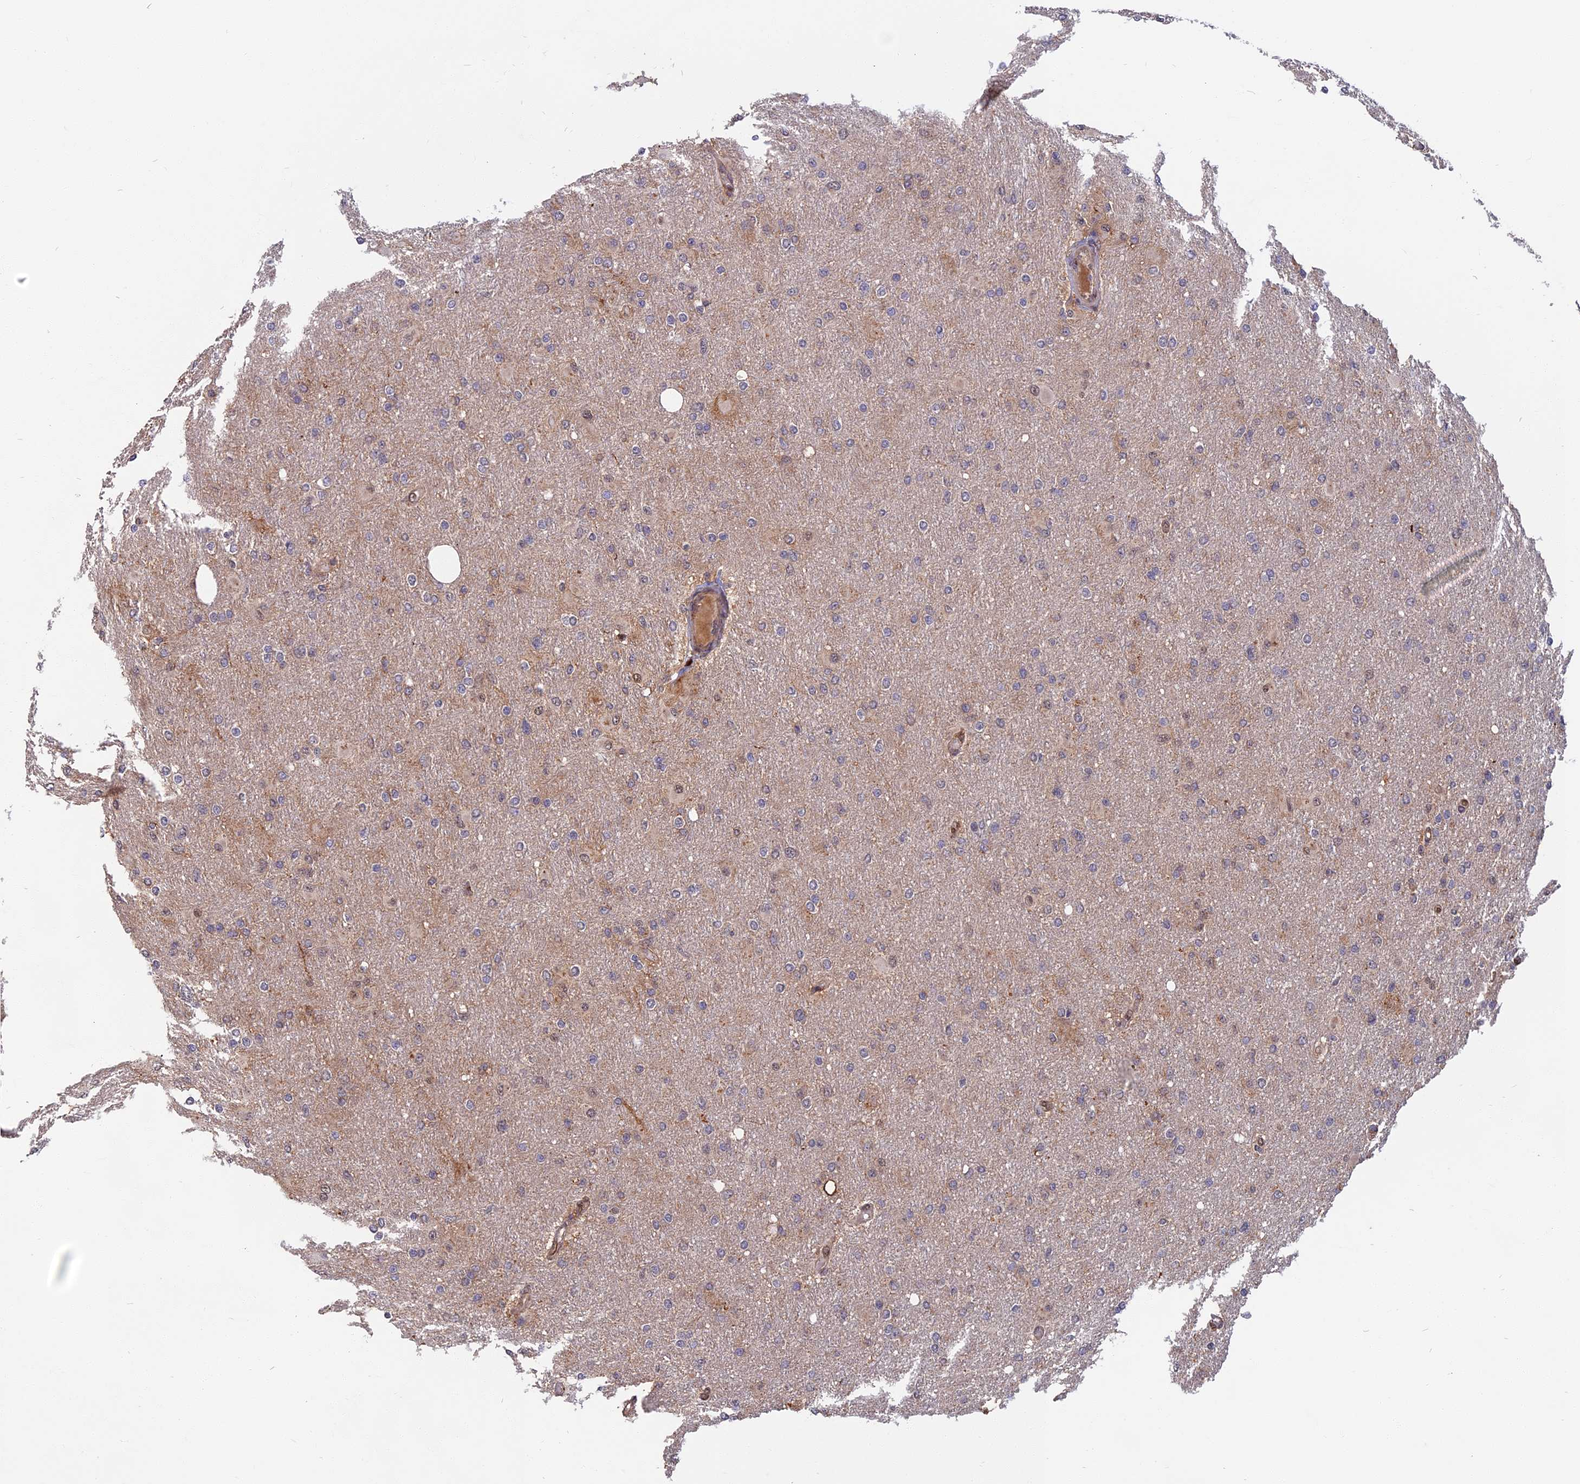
{"staining": {"intensity": "weak", "quantity": "<25%", "location": "cytoplasmic/membranous"}, "tissue": "glioma", "cell_type": "Tumor cells", "image_type": "cancer", "snomed": [{"axis": "morphology", "description": "Glioma, malignant, High grade"}, {"axis": "topography", "description": "Cerebral cortex"}], "caption": "The image exhibits no significant staining in tumor cells of glioma.", "gene": "SPG11", "patient": {"sex": "female", "age": 36}}